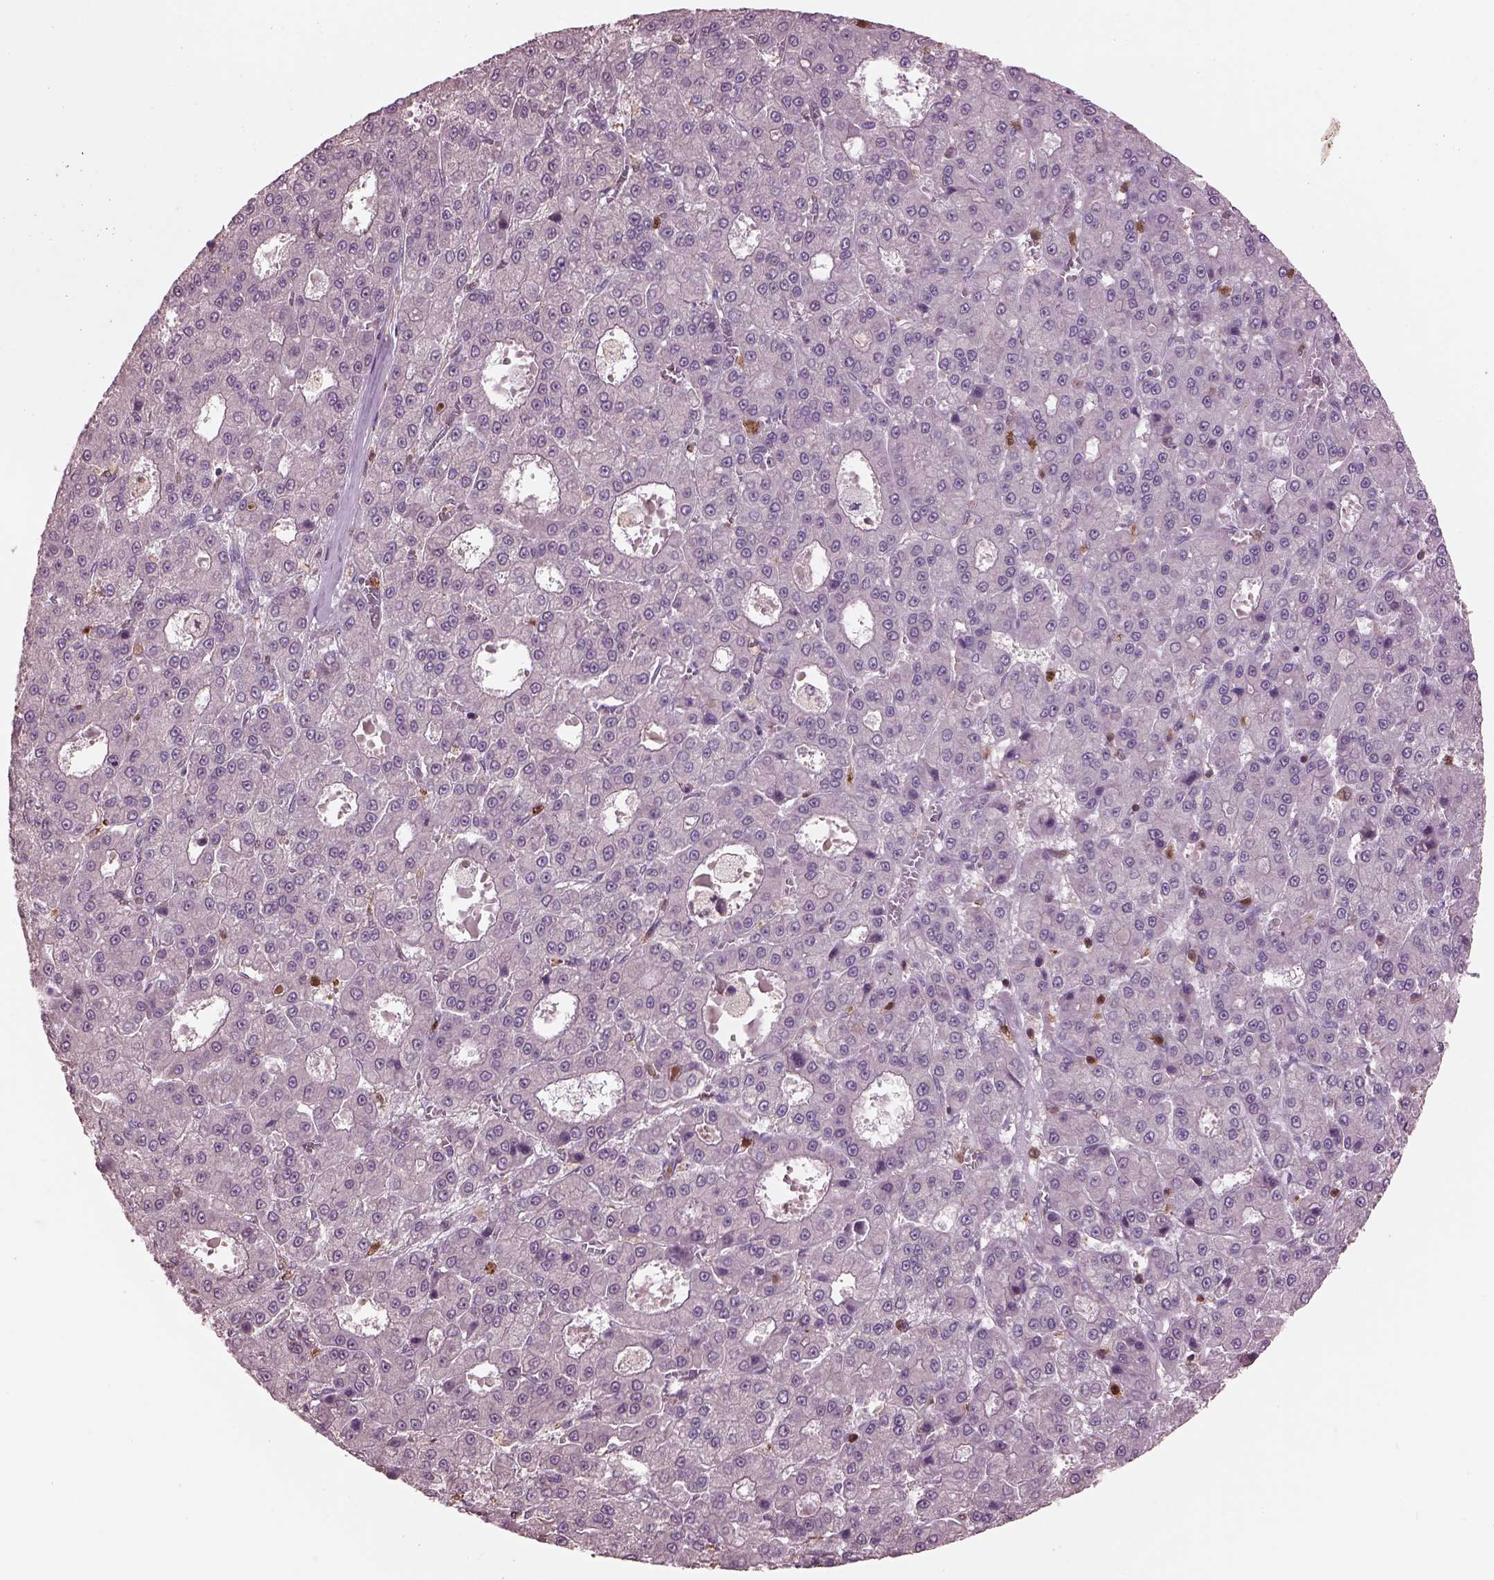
{"staining": {"intensity": "negative", "quantity": "none", "location": "none"}, "tissue": "liver cancer", "cell_type": "Tumor cells", "image_type": "cancer", "snomed": [{"axis": "morphology", "description": "Carcinoma, Hepatocellular, NOS"}, {"axis": "topography", "description": "Liver"}], "caption": "The IHC image has no significant expression in tumor cells of hepatocellular carcinoma (liver) tissue.", "gene": "IL31RA", "patient": {"sex": "male", "age": 70}}